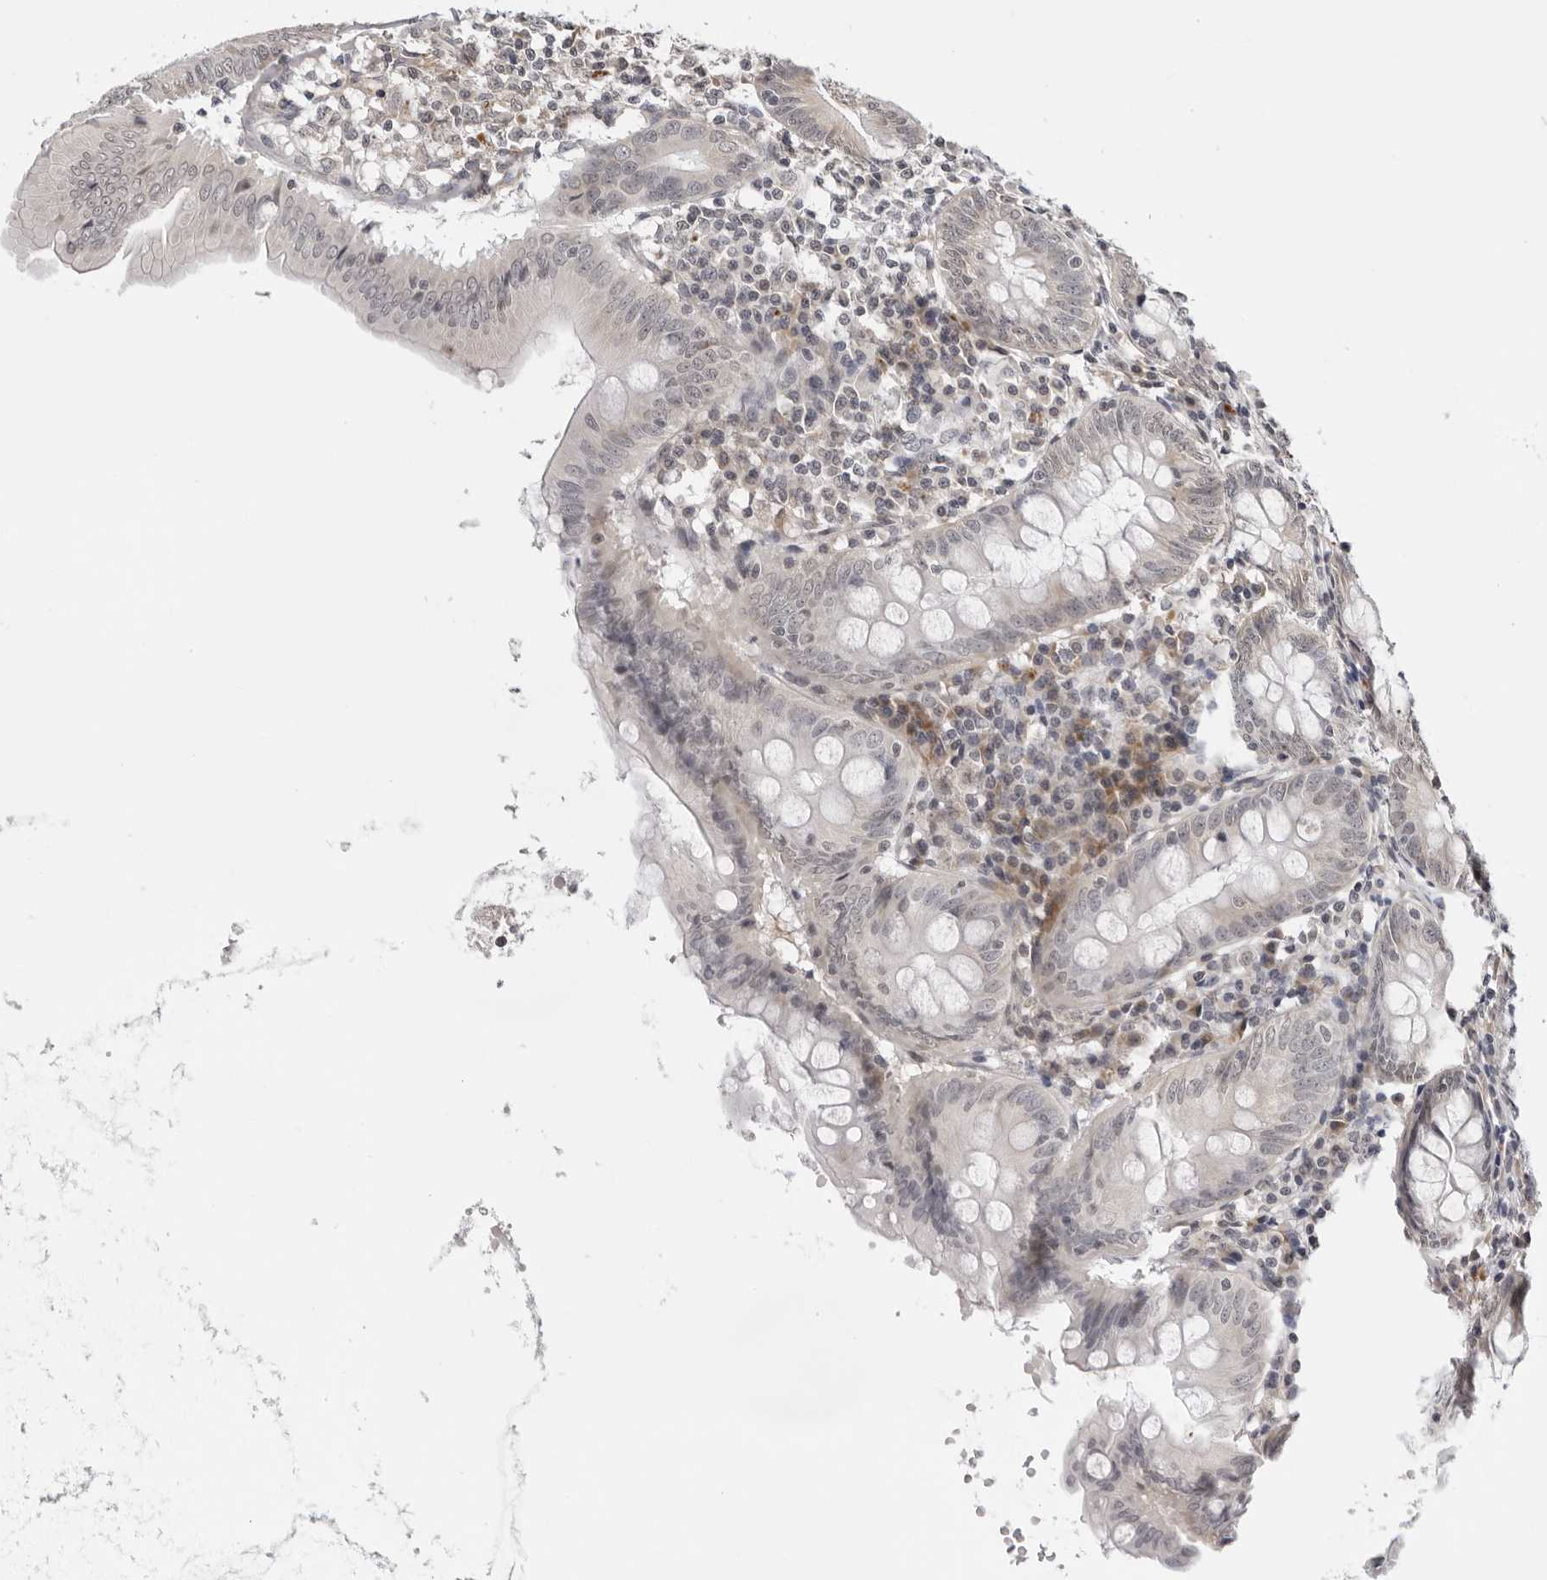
{"staining": {"intensity": "negative", "quantity": "none", "location": "none"}, "tissue": "appendix", "cell_type": "Glandular cells", "image_type": "normal", "snomed": [{"axis": "morphology", "description": "Normal tissue, NOS"}, {"axis": "topography", "description": "Appendix"}], "caption": "The immunohistochemistry (IHC) image has no significant expression in glandular cells of appendix.", "gene": "PRUNE1", "patient": {"sex": "female", "age": 54}}